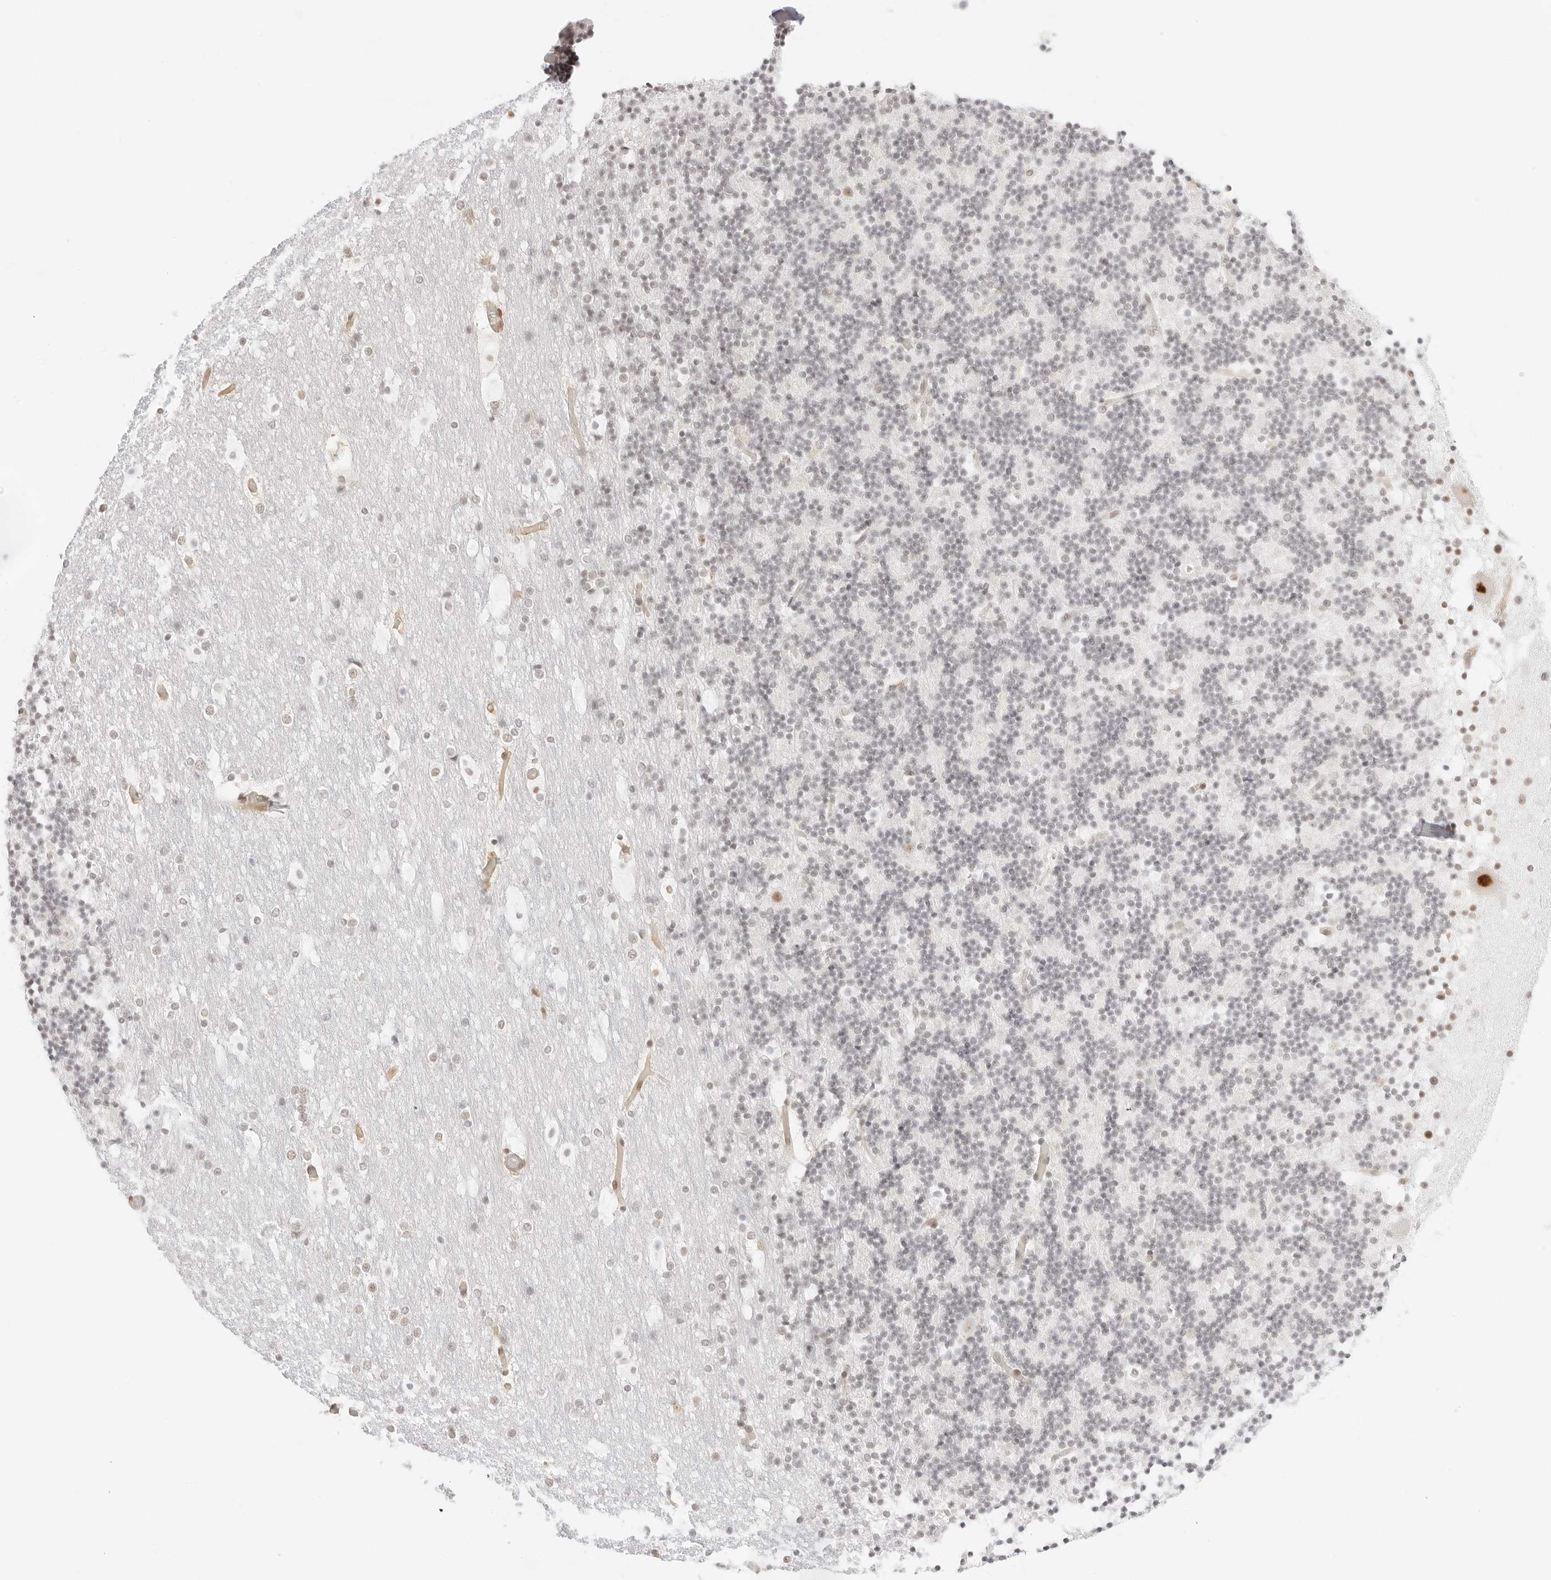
{"staining": {"intensity": "weak", "quantity": "25%-75%", "location": "nuclear"}, "tissue": "cerebellum", "cell_type": "Cells in granular layer", "image_type": "normal", "snomed": [{"axis": "morphology", "description": "Normal tissue, NOS"}, {"axis": "topography", "description": "Cerebellum"}], "caption": "Weak nuclear protein expression is present in approximately 25%-75% of cells in granular layer in cerebellum.", "gene": "ITGA6", "patient": {"sex": "male", "age": 57}}